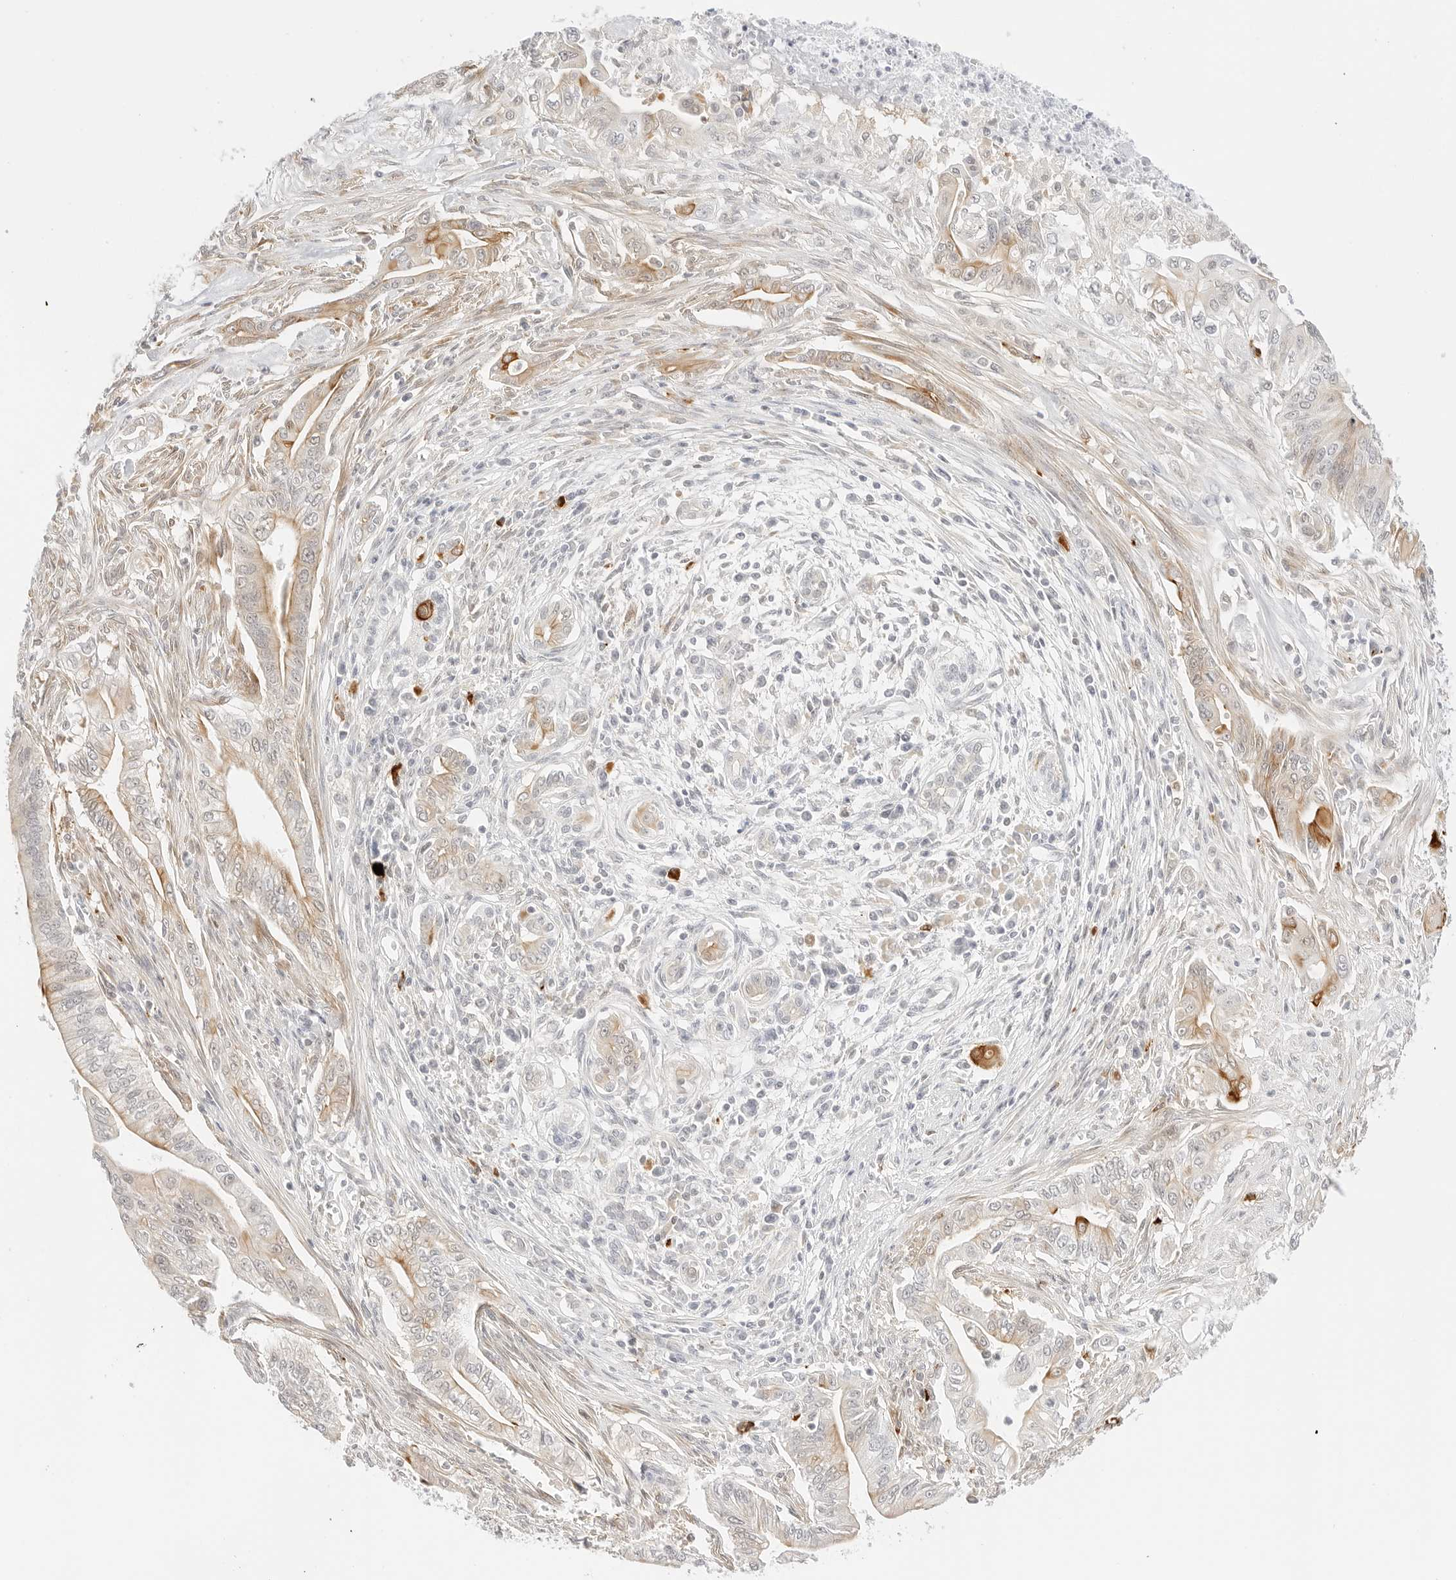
{"staining": {"intensity": "moderate", "quantity": "25%-75%", "location": "cytoplasmic/membranous"}, "tissue": "pancreatic cancer", "cell_type": "Tumor cells", "image_type": "cancer", "snomed": [{"axis": "morphology", "description": "Adenocarcinoma, NOS"}, {"axis": "topography", "description": "Pancreas"}], "caption": "Tumor cells demonstrate medium levels of moderate cytoplasmic/membranous positivity in about 25%-75% of cells in pancreatic cancer (adenocarcinoma). (IHC, brightfield microscopy, high magnification).", "gene": "TEKT2", "patient": {"sex": "male", "age": 58}}